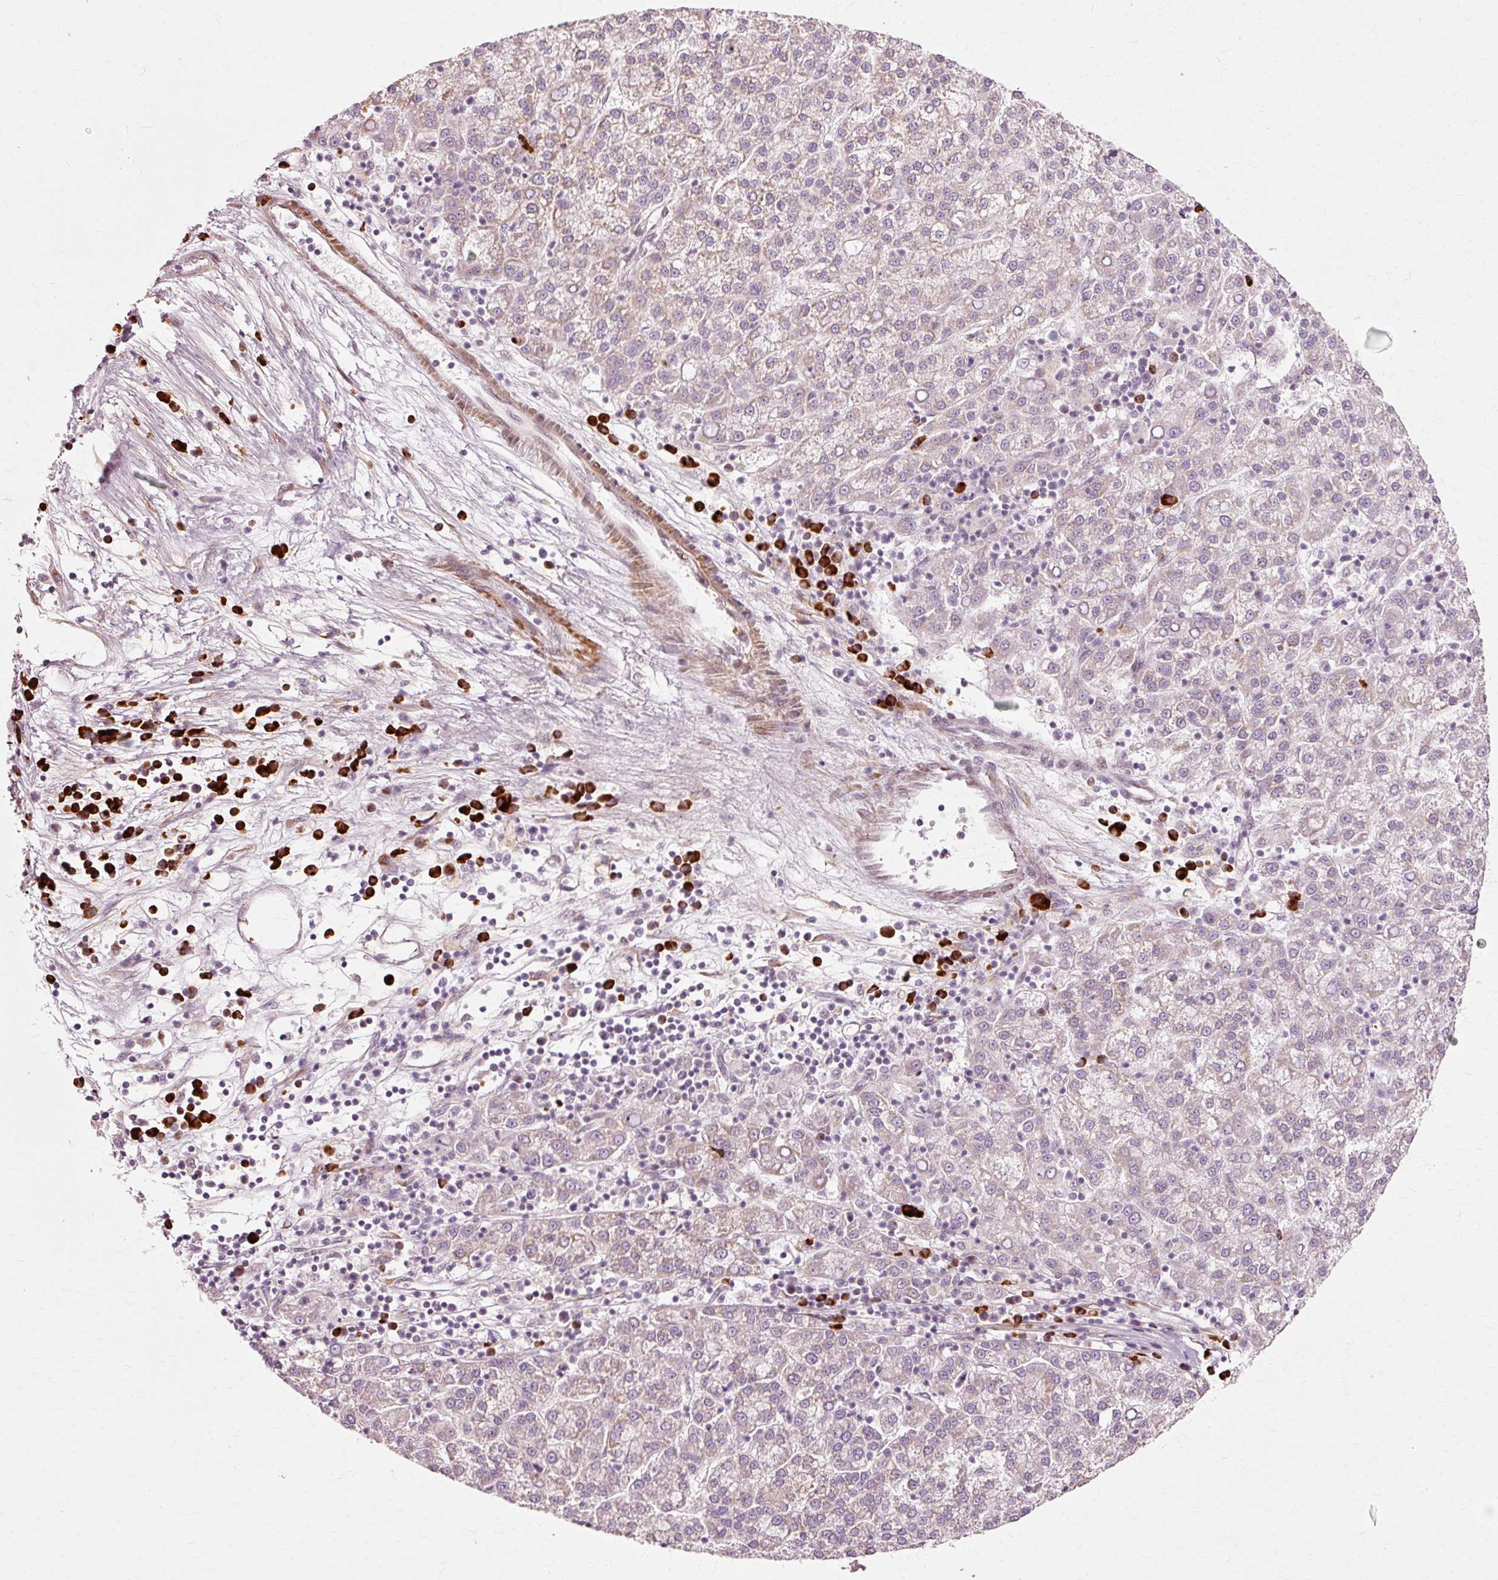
{"staining": {"intensity": "weak", "quantity": "<25%", "location": "cytoplasmic/membranous"}, "tissue": "liver cancer", "cell_type": "Tumor cells", "image_type": "cancer", "snomed": [{"axis": "morphology", "description": "Carcinoma, Hepatocellular, NOS"}, {"axis": "topography", "description": "Liver"}], "caption": "Immunohistochemical staining of liver hepatocellular carcinoma shows no significant staining in tumor cells.", "gene": "RGPD5", "patient": {"sex": "female", "age": 58}}